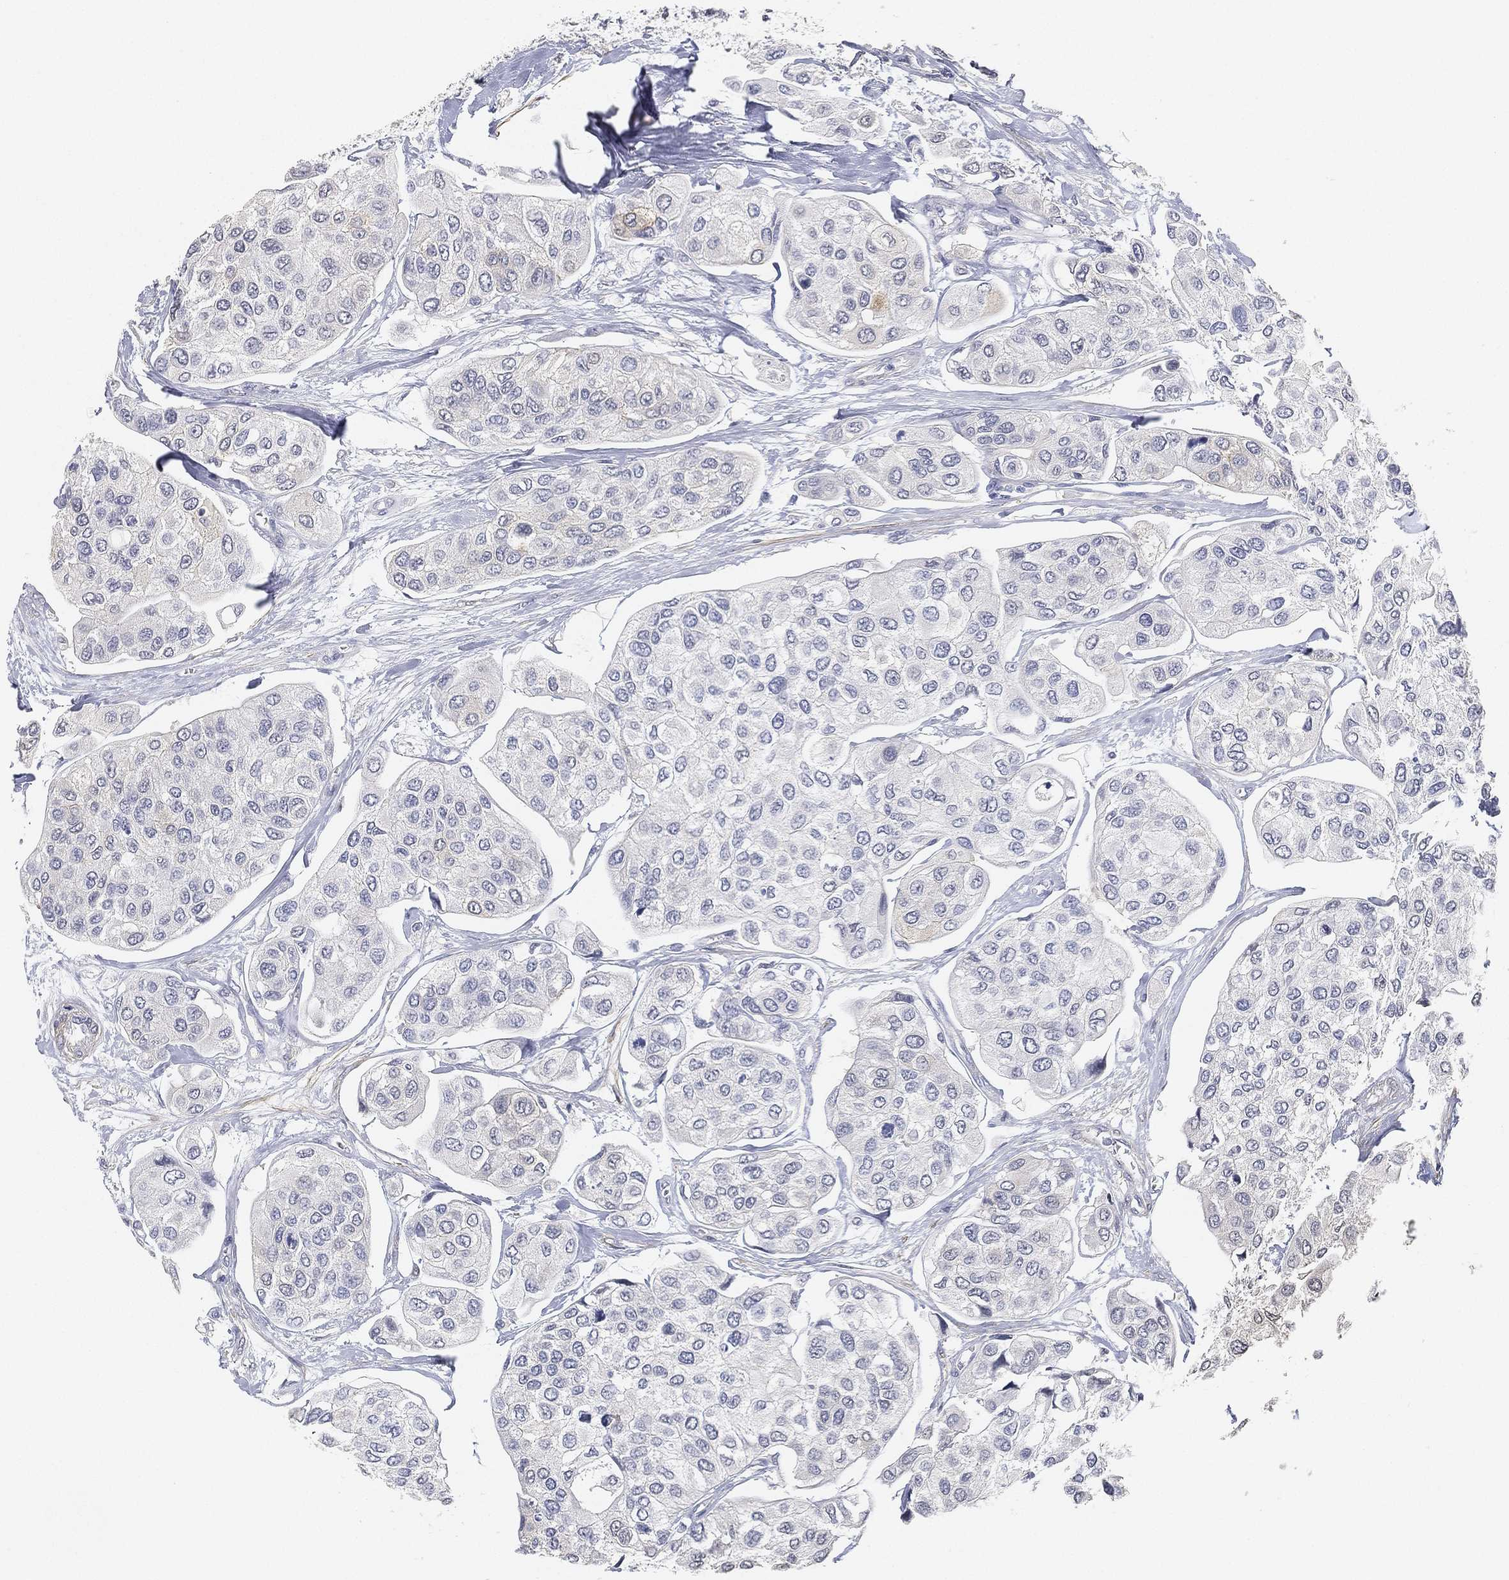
{"staining": {"intensity": "negative", "quantity": "none", "location": "none"}, "tissue": "urothelial cancer", "cell_type": "Tumor cells", "image_type": "cancer", "snomed": [{"axis": "morphology", "description": "Urothelial carcinoma, High grade"}, {"axis": "topography", "description": "Urinary bladder"}], "caption": "Tumor cells show no significant staining in urothelial carcinoma (high-grade).", "gene": "GPR61", "patient": {"sex": "male", "age": 77}}